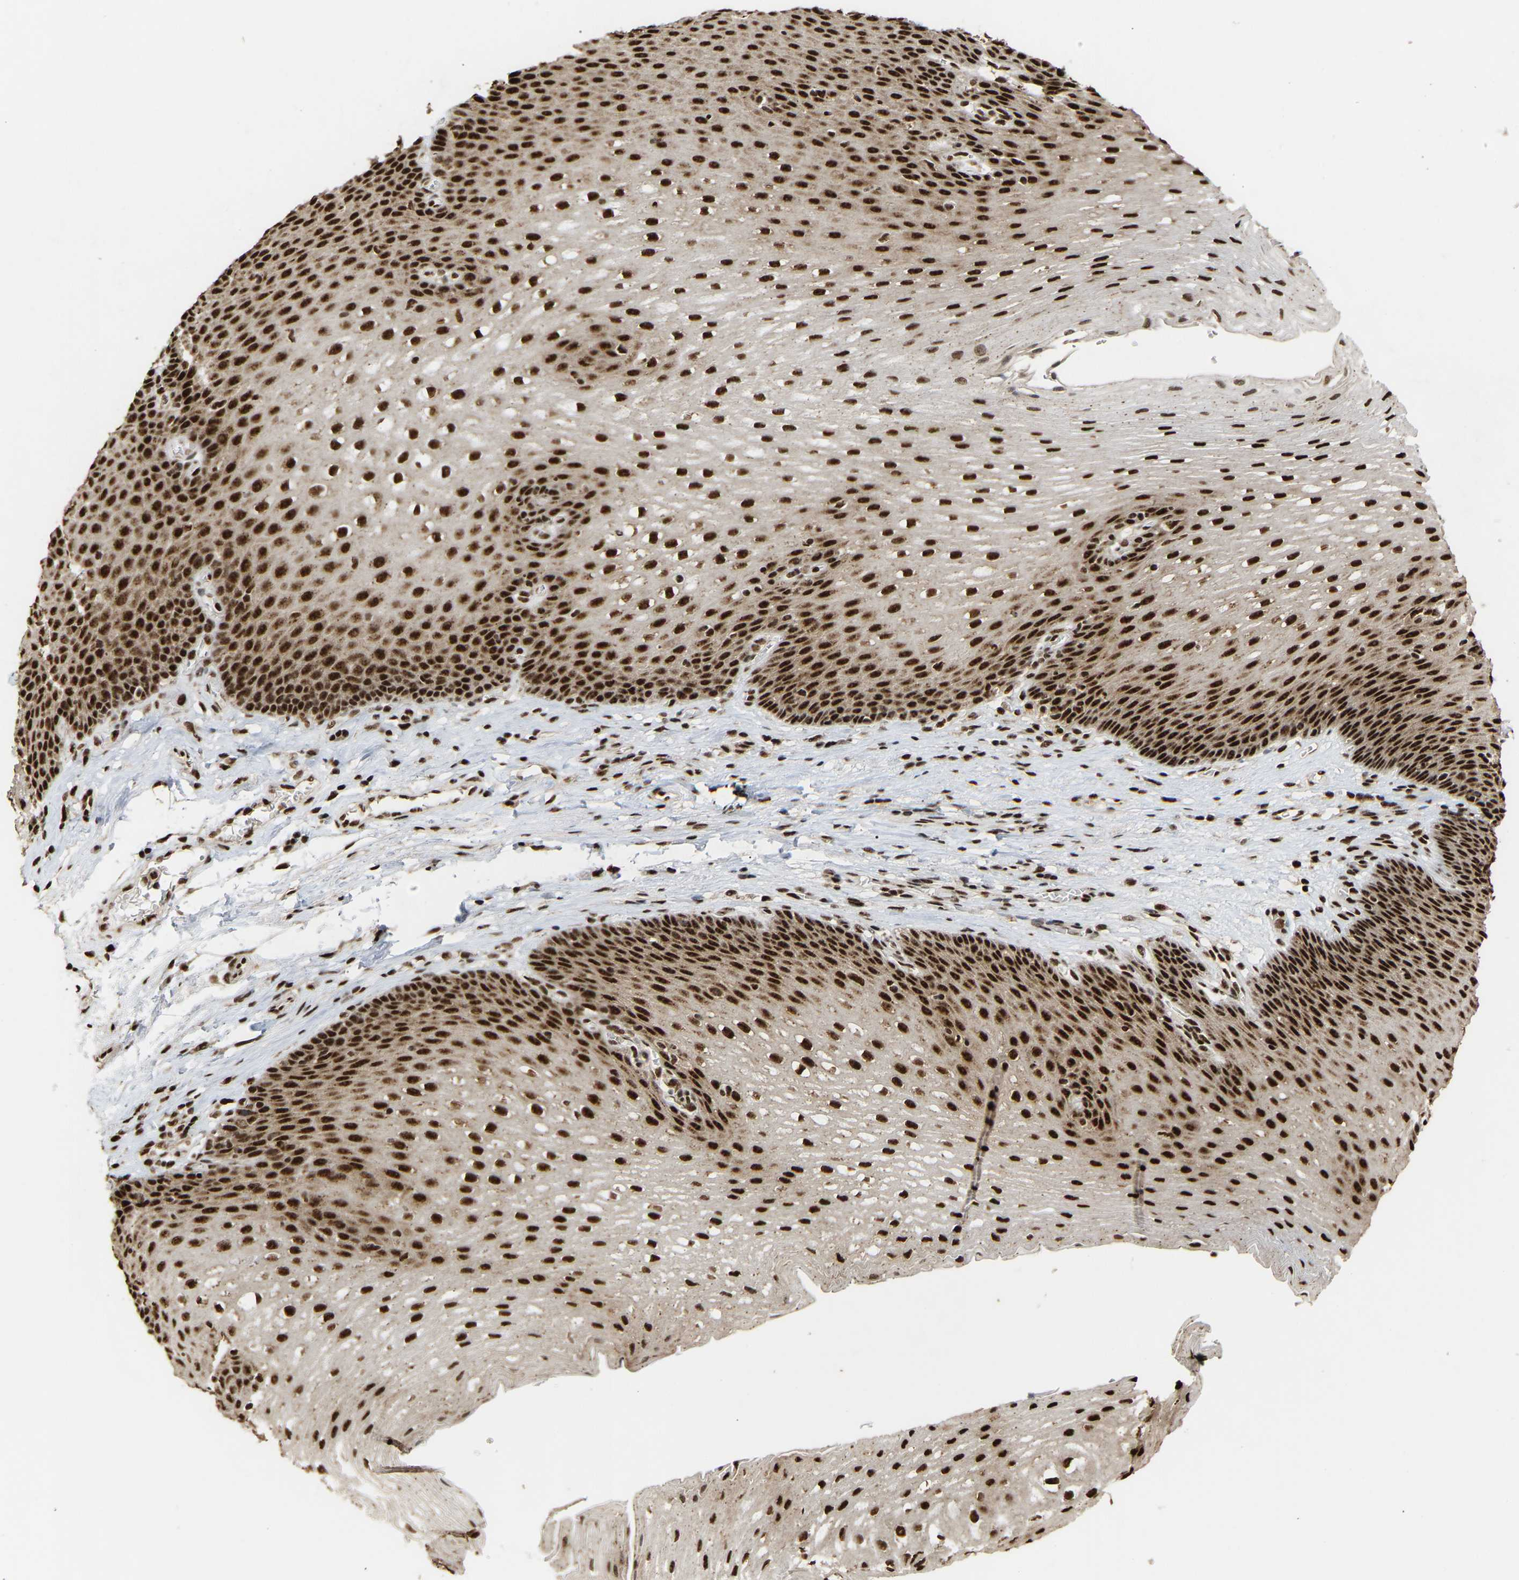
{"staining": {"intensity": "strong", "quantity": ">75%", "location": "nuclear"}, "tissue": "esophagus", "cell_type": "Squamous epithelial cells", "image_type": "normal", "snomed": [{"axis": "morphology", "description": "Normal tissue, NOS"}, {"axis": "topography", "description": "Esophagus"}], "caption": "High-power microscopy captured an immunohistochemistry image of benign esophagus, revealing strong nuclear expression in about >75% of squamous epithelial cells.", "gene": "ALYREF", "patient": {"sex": "male", "age": 48}}